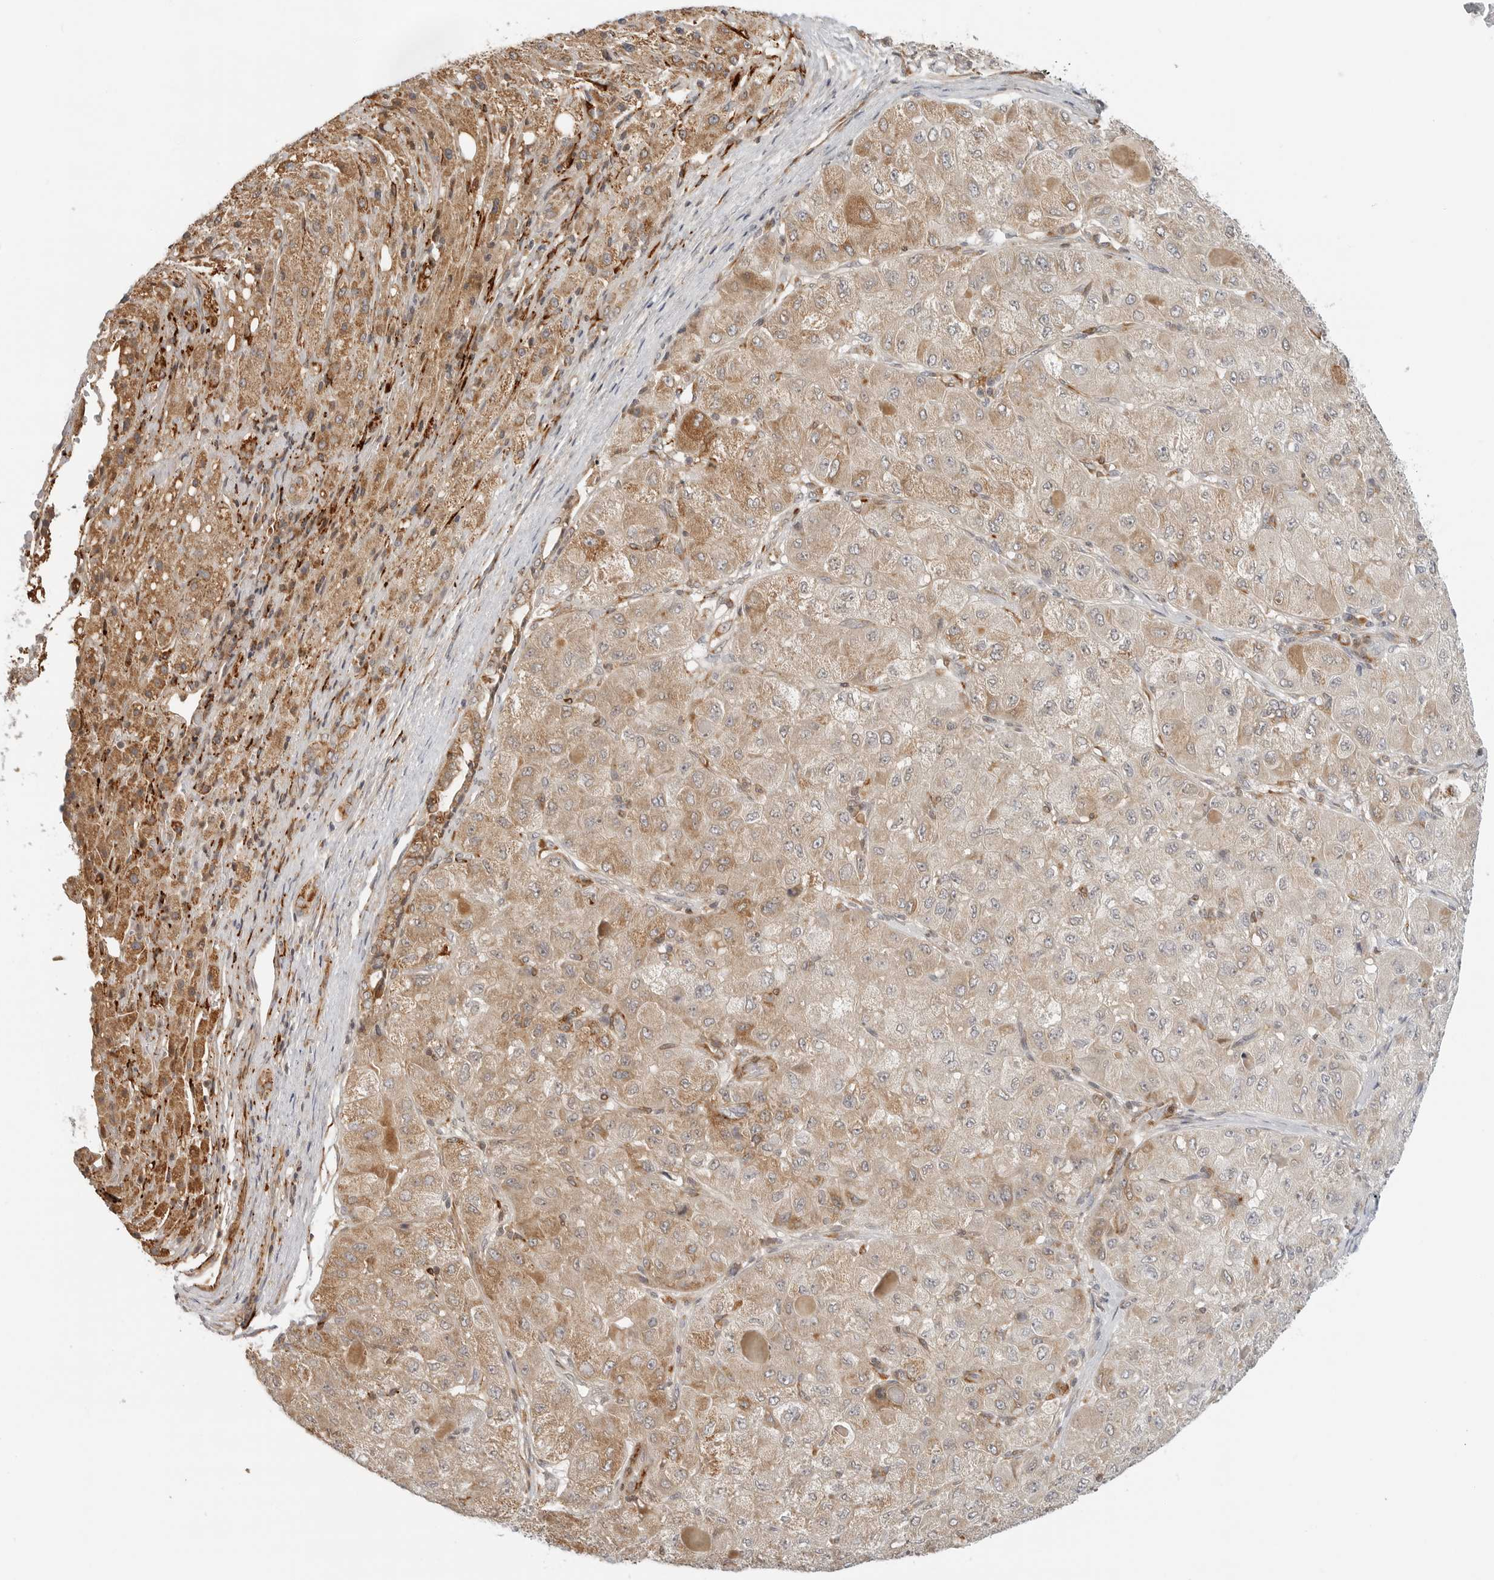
{"staining": {"intensity": "moderate", "quantity": ">75%", "location": "cytoplasmic/membranous"}, "tissue": "liver cancer", "cell_type": "Tumor cells", "image_type": "cancer", "snomed": [{"axis": "morphology", "description": "Carcinoma, Hepatocellular, NOS"}, {"axis": "topography", "description": "Liver"}], "caption": "Protein expression analysis of liver cancer exhibits moderate cytoplasmic/membranous positivity in approximately >75% of tumor cells. Using DAB (brown) and hematoxylin (blue) stains, captured at high magnification using brightfield microscopy.", "gene": "C1QTNF1", "patient": {"sex": "male", "age": 80}}